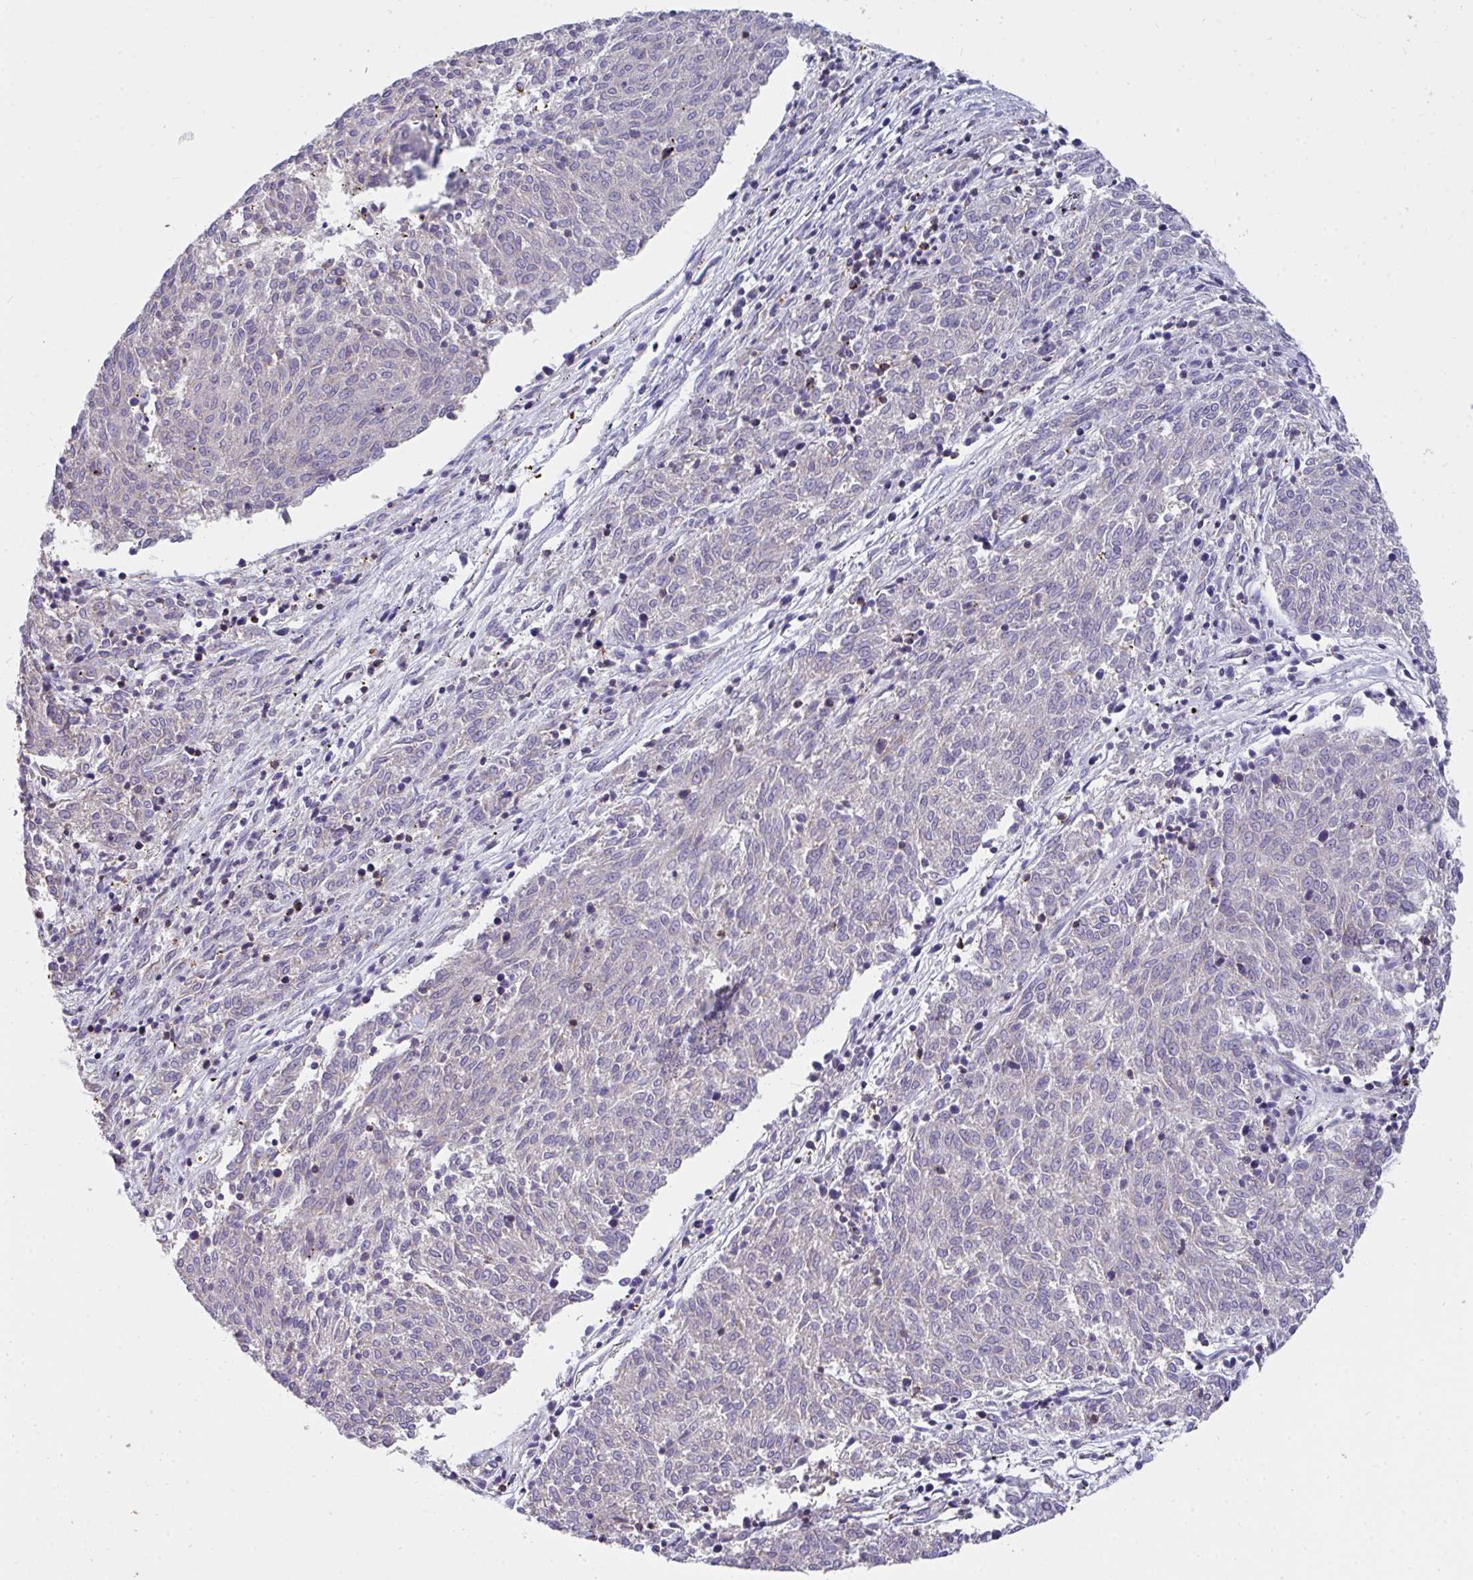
{"staining": {"intensity": "negative", "quantity": "none", "location": "none"}, "tissue": "melanoma", "cell_type": "Tumor cells", "image_type": "cancer", "snomed": [{"axis": "morphology", "description": "Malignant melanoma, NOS"}, {"axis": "topography", "description": "Skin"}], "caption": "Immunohistochemistry (IHC) of human malignant melanoma displays no positivity in tumor cells.", "gene": "CFL1", "patient": {"sex": "female", "age": 72}}